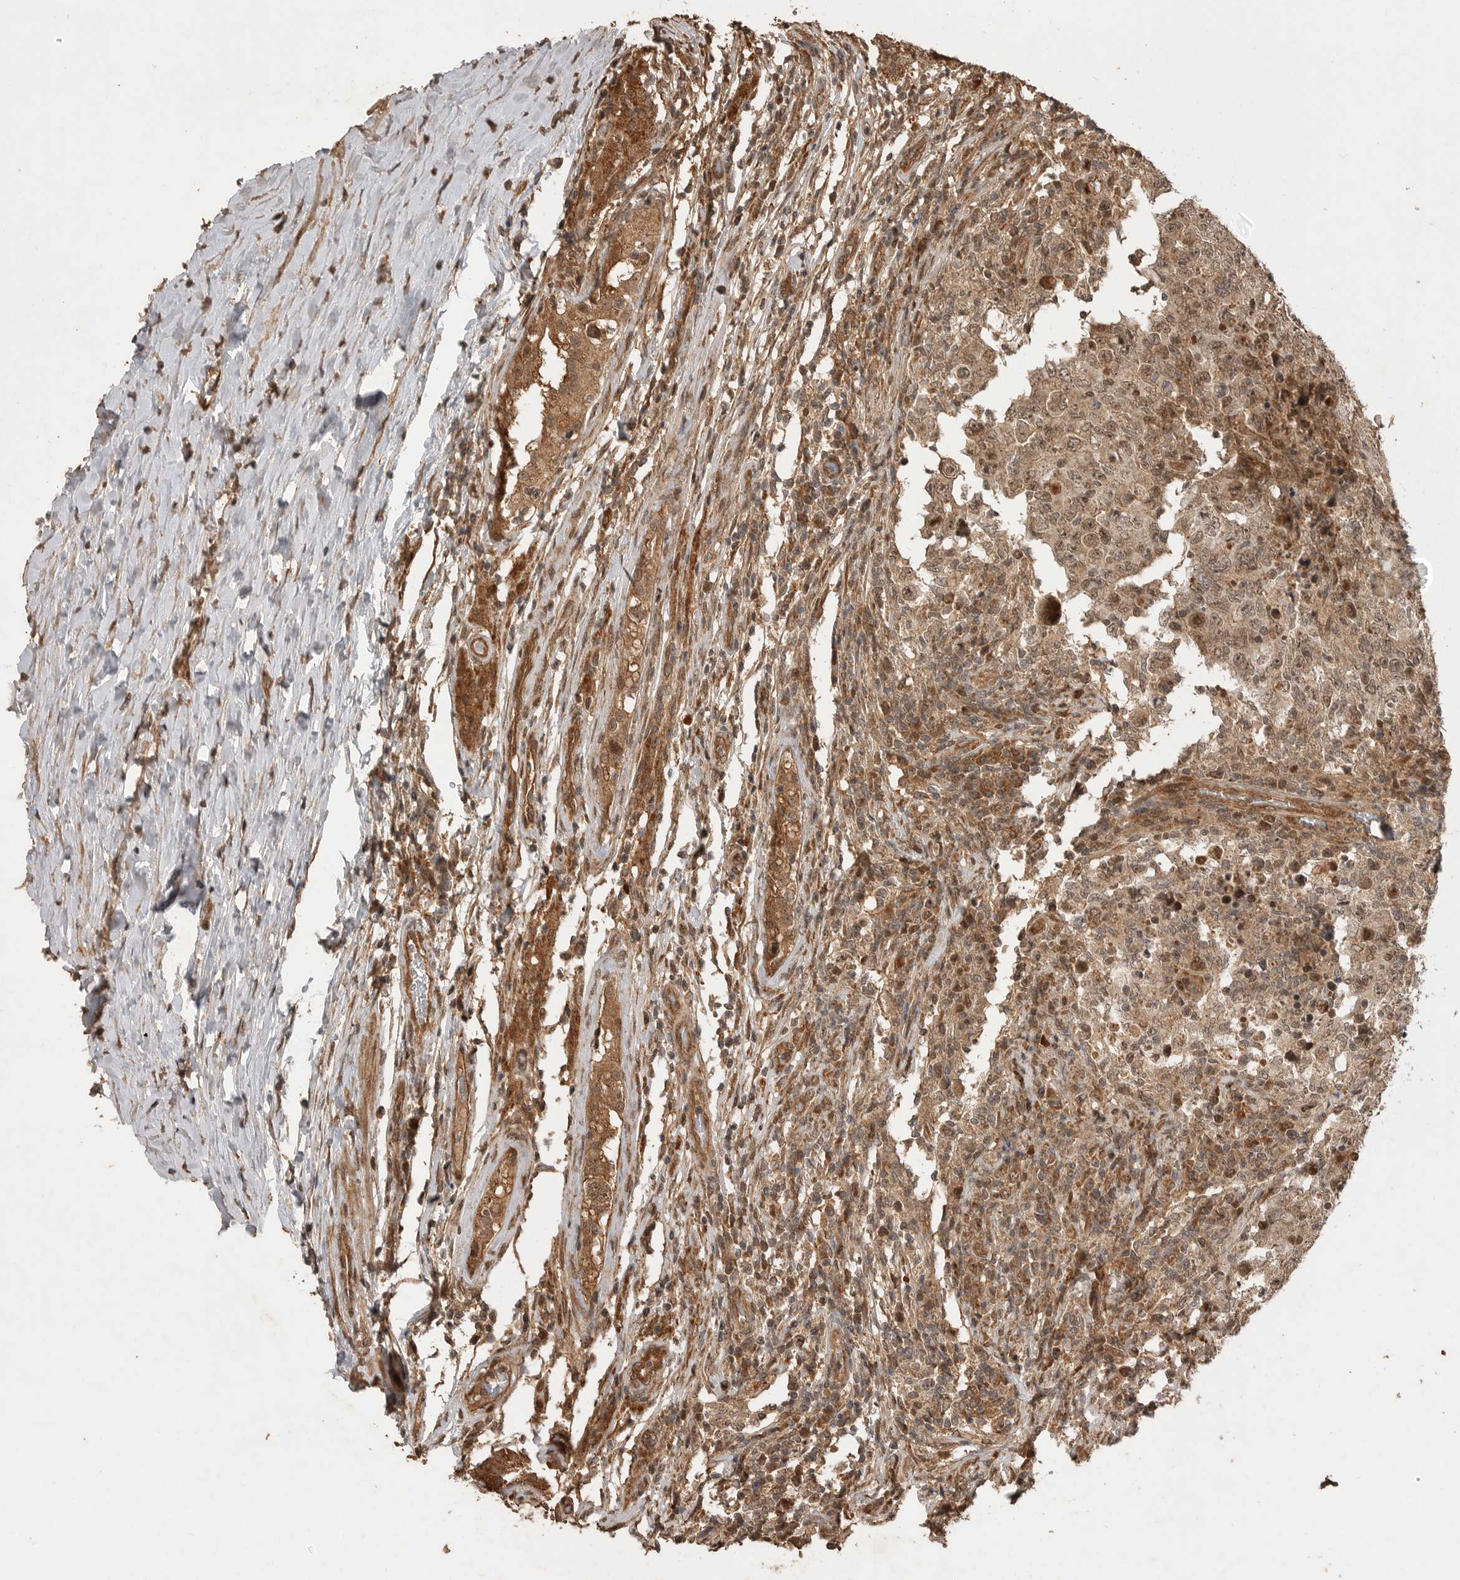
{"staining": {"intensity": "moderate", "quantity": ">75%", "location": "cytoplasmic/membranous,nuclear"}, "tissue": "testis cancer", "cell_type": "Tumor cells", "image_type": "cancer", "snomed": [{"axis": "morphology", "description": "Carcinoma, Embryonal, NOS"}, {"axis": "topography", "description": "Testis"}], "caption": "The image displays immunohistochemical staining of testis cancer (embryonal carcinoma). There is moderate cytoplasmic/membranous and nuclear positivity is seen in approximately >75% of tumor cells.", "gene": "BOC", "patient": {"sex": "male", "age": 26}}